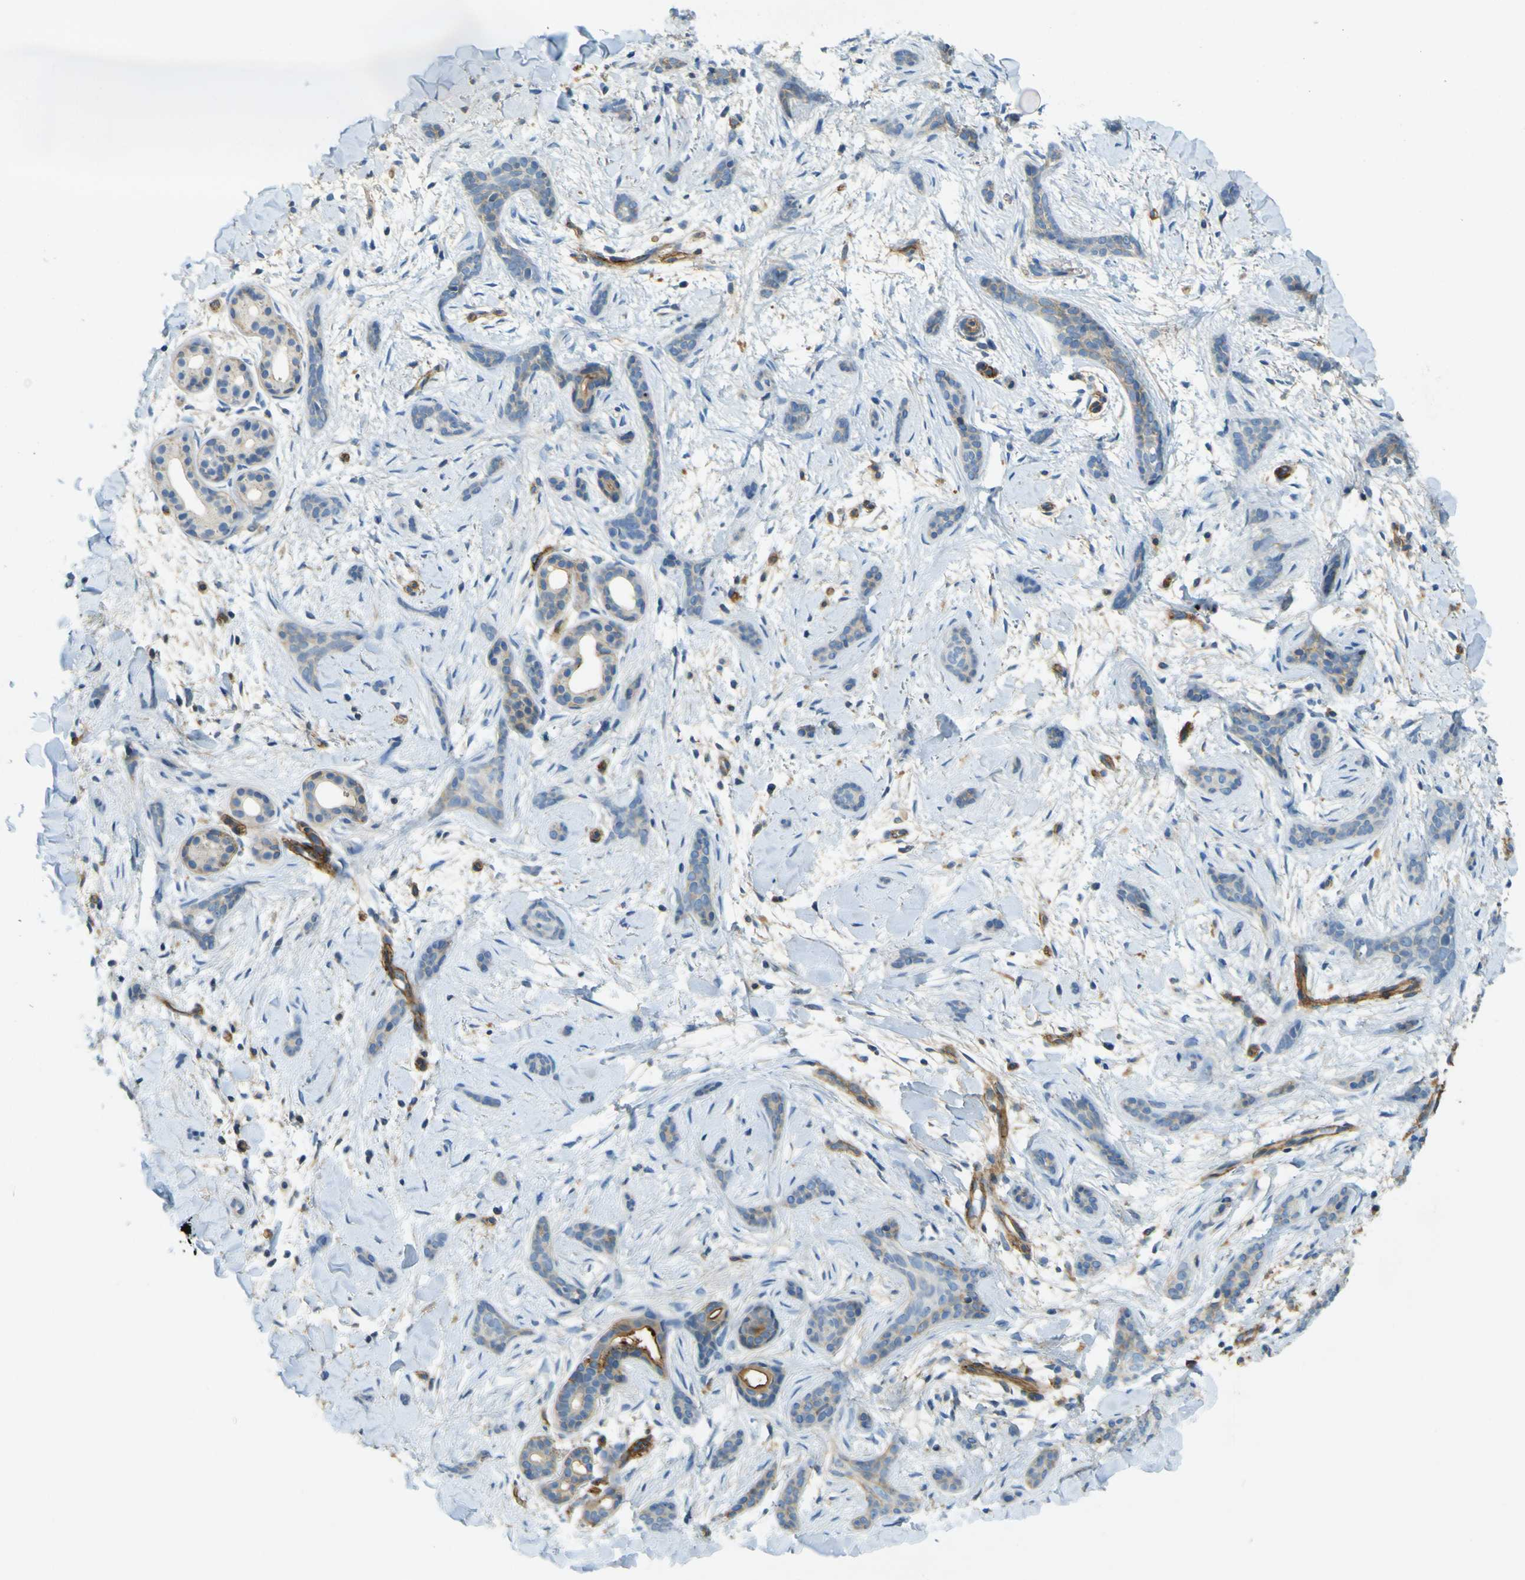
{"staining": {"intensity": "moderate", "quantity": "25%-75%", "location": "cytoplasmic/membranous"}, "tissue": "skin cancer", "cell_type": "Tumor cells", "image_type": "cancer", "snomed": [{"axis": "morphology", "description": "Basal cell carcinoma"}, {"axis": "morphology", "description": "Adnexal tumor, benign"}, {"axis": "topography", "description": "Skin"}], "caption": "Immunohistochemical staining of skin cancer (basal cell carcinoma) exhibits moderate cytoplasmic/membranous protein staining in approximately 25%-75% of tumor cells.", "gene": "PLXDC1", "patient": {"sex": "female", "age": 42}}